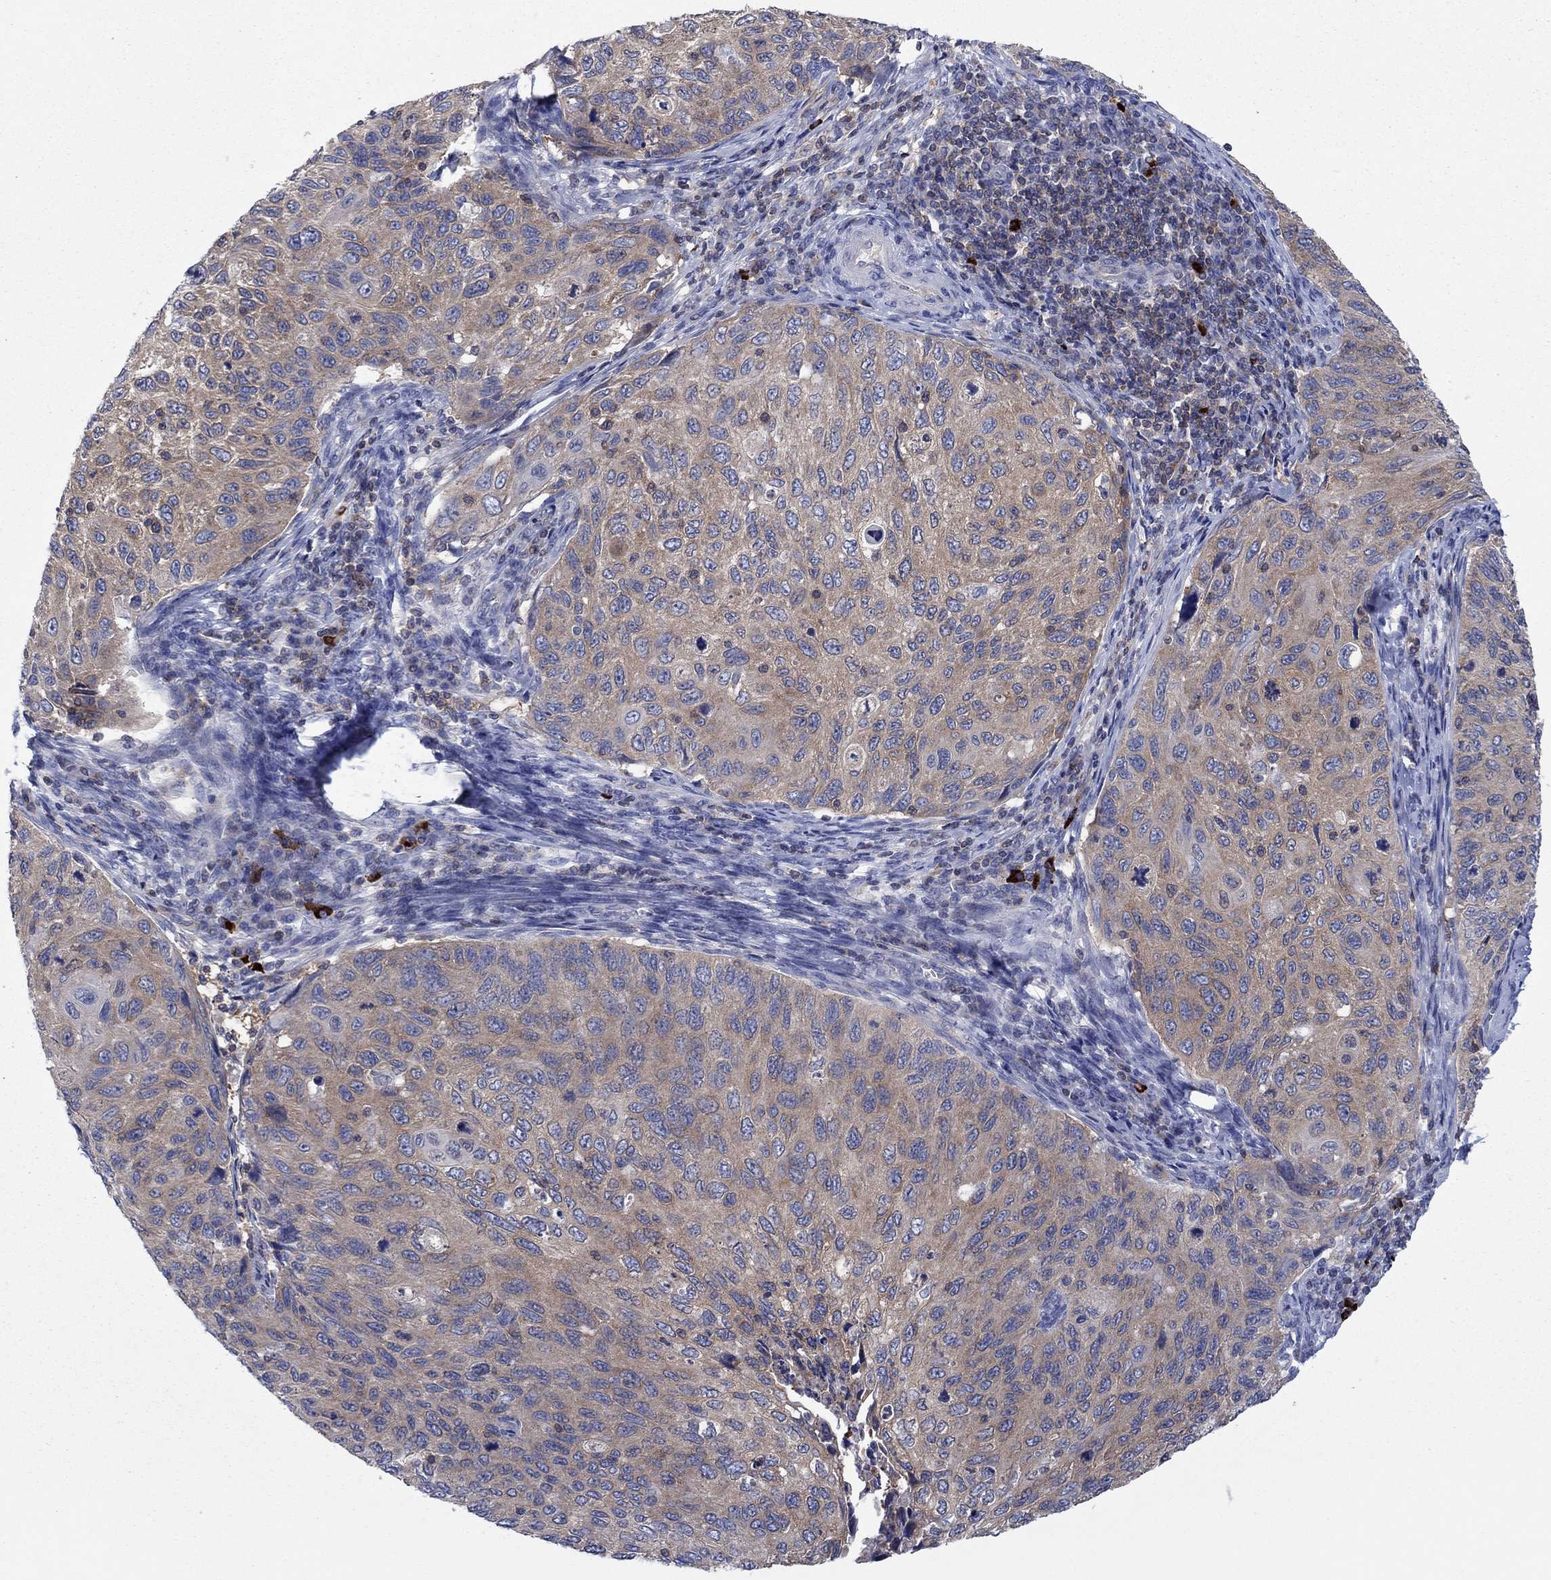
{"staining": {"intensity": "moderate", "quantity": "25%-75%", "location": "cytoplasmic/membranous"}, "tissue": "cervical cancer", "cell_type": "Tumor cells", "image_type": "cancer", "snomed": [{"axis": "morphology", "description": "Squamous cell carcinoma, NOS"}, {"axis": "topography", "description": "Cervix"}], "caption": "Cervical cancer was stained to show a protein in brown. There is medium levels of moderate cytoplasmic/membranous expression in approximately 25%-75% of tumor cells. (DAB (3,3'-diaminobenzidine) IHC with brightfield microscopy, high magnification).", "gene": "PVR", "patient": {"sex": "female", "age": 70}}